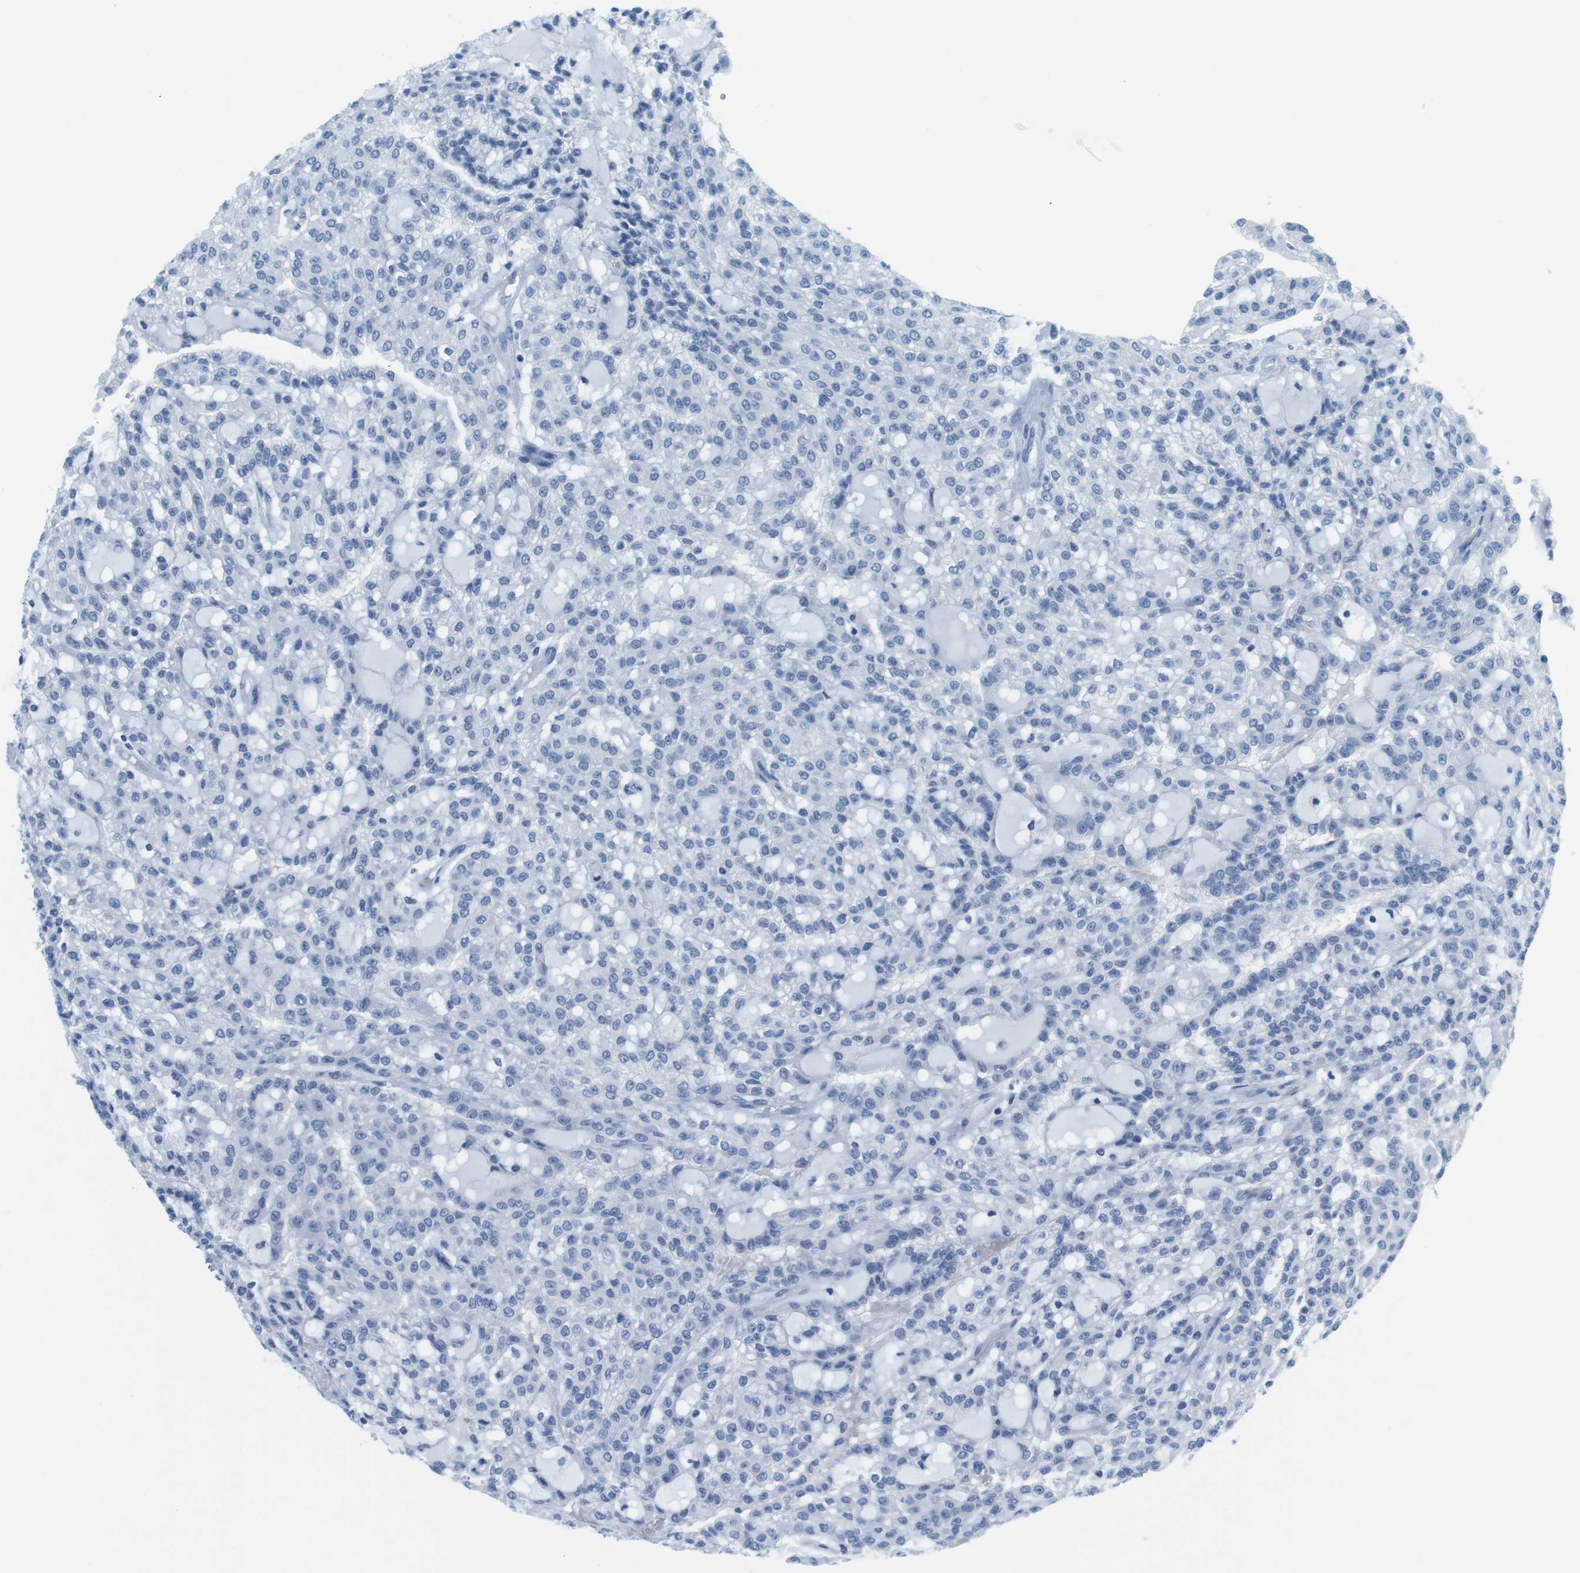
{"staining": {"intensity": "negative", "quantity": "none", "location": "none"}, "tissue": "renal cancer", "cell_type": "Tumor cells", "image_type": "cancer", "snomed": [{"axis": "morphology", "description": "Adenocarcinoma, NOS"}, {"axis": "topography", "description": "Kidney"}], "caption": "IHC histopathology image of neoplastic tissue: adenocarcinoma (renal) stained with DAB demonstrates no significant protein expression in tumor cells.", "gene": "CYP2C9", "patient": {"sex": "male", "age": 63}}